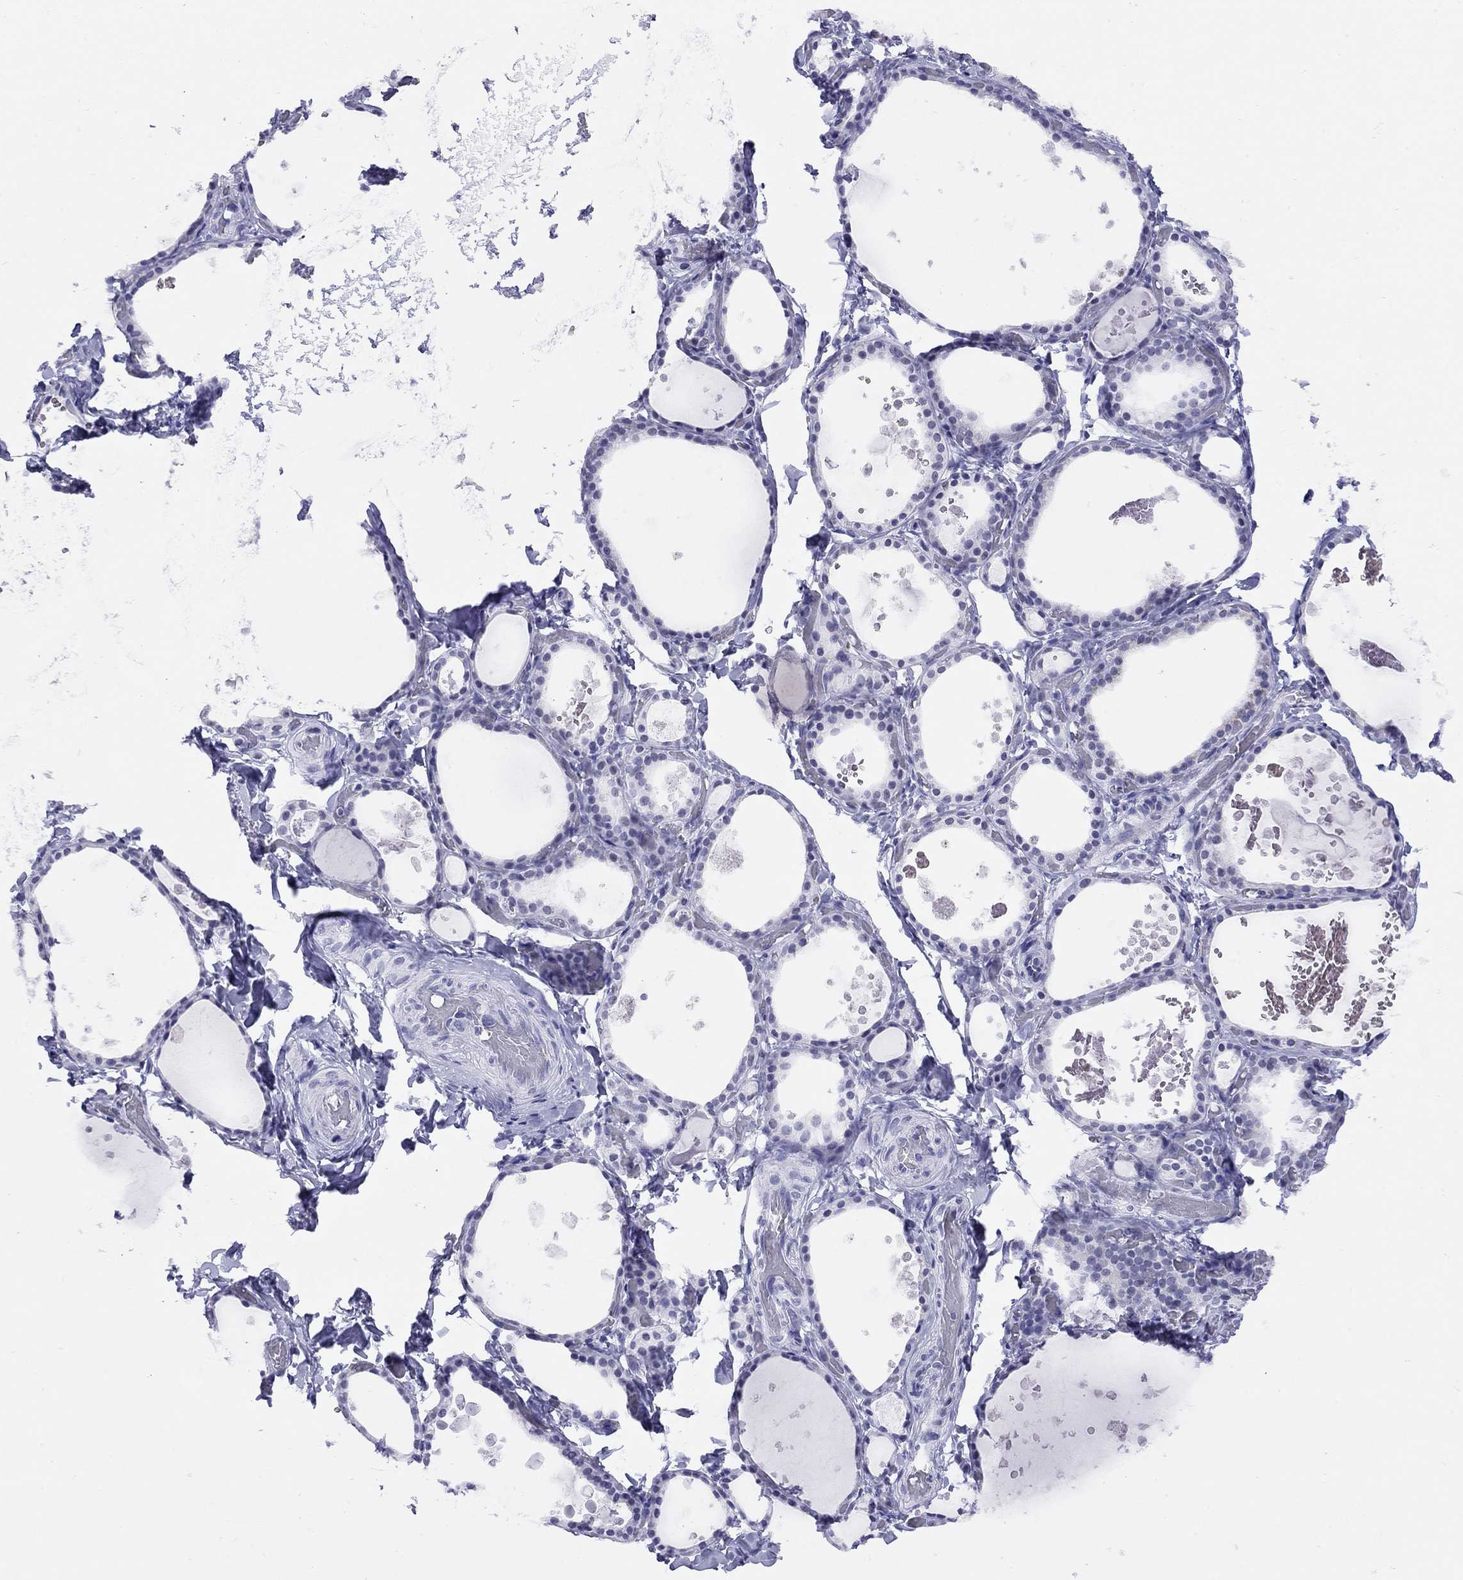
{"staining": {"intensity": "negative", "quantity": "none", "location": "none"}, "tissue": "thyroid gland", "cell_type": "Glandular cells", "image_type": "normal", "snomed": [{"axis": "morphology", "description": "Normal tissue, NOS"}, {"axis": "topography", "description": "Thyroid gland"}], "caption": "Normal thyroid gland was stained to show a protein in brown. There is no significant positivity in glandular cells.", "gene": "LYAR", "patient": {"sex": "female", "age": 56}}